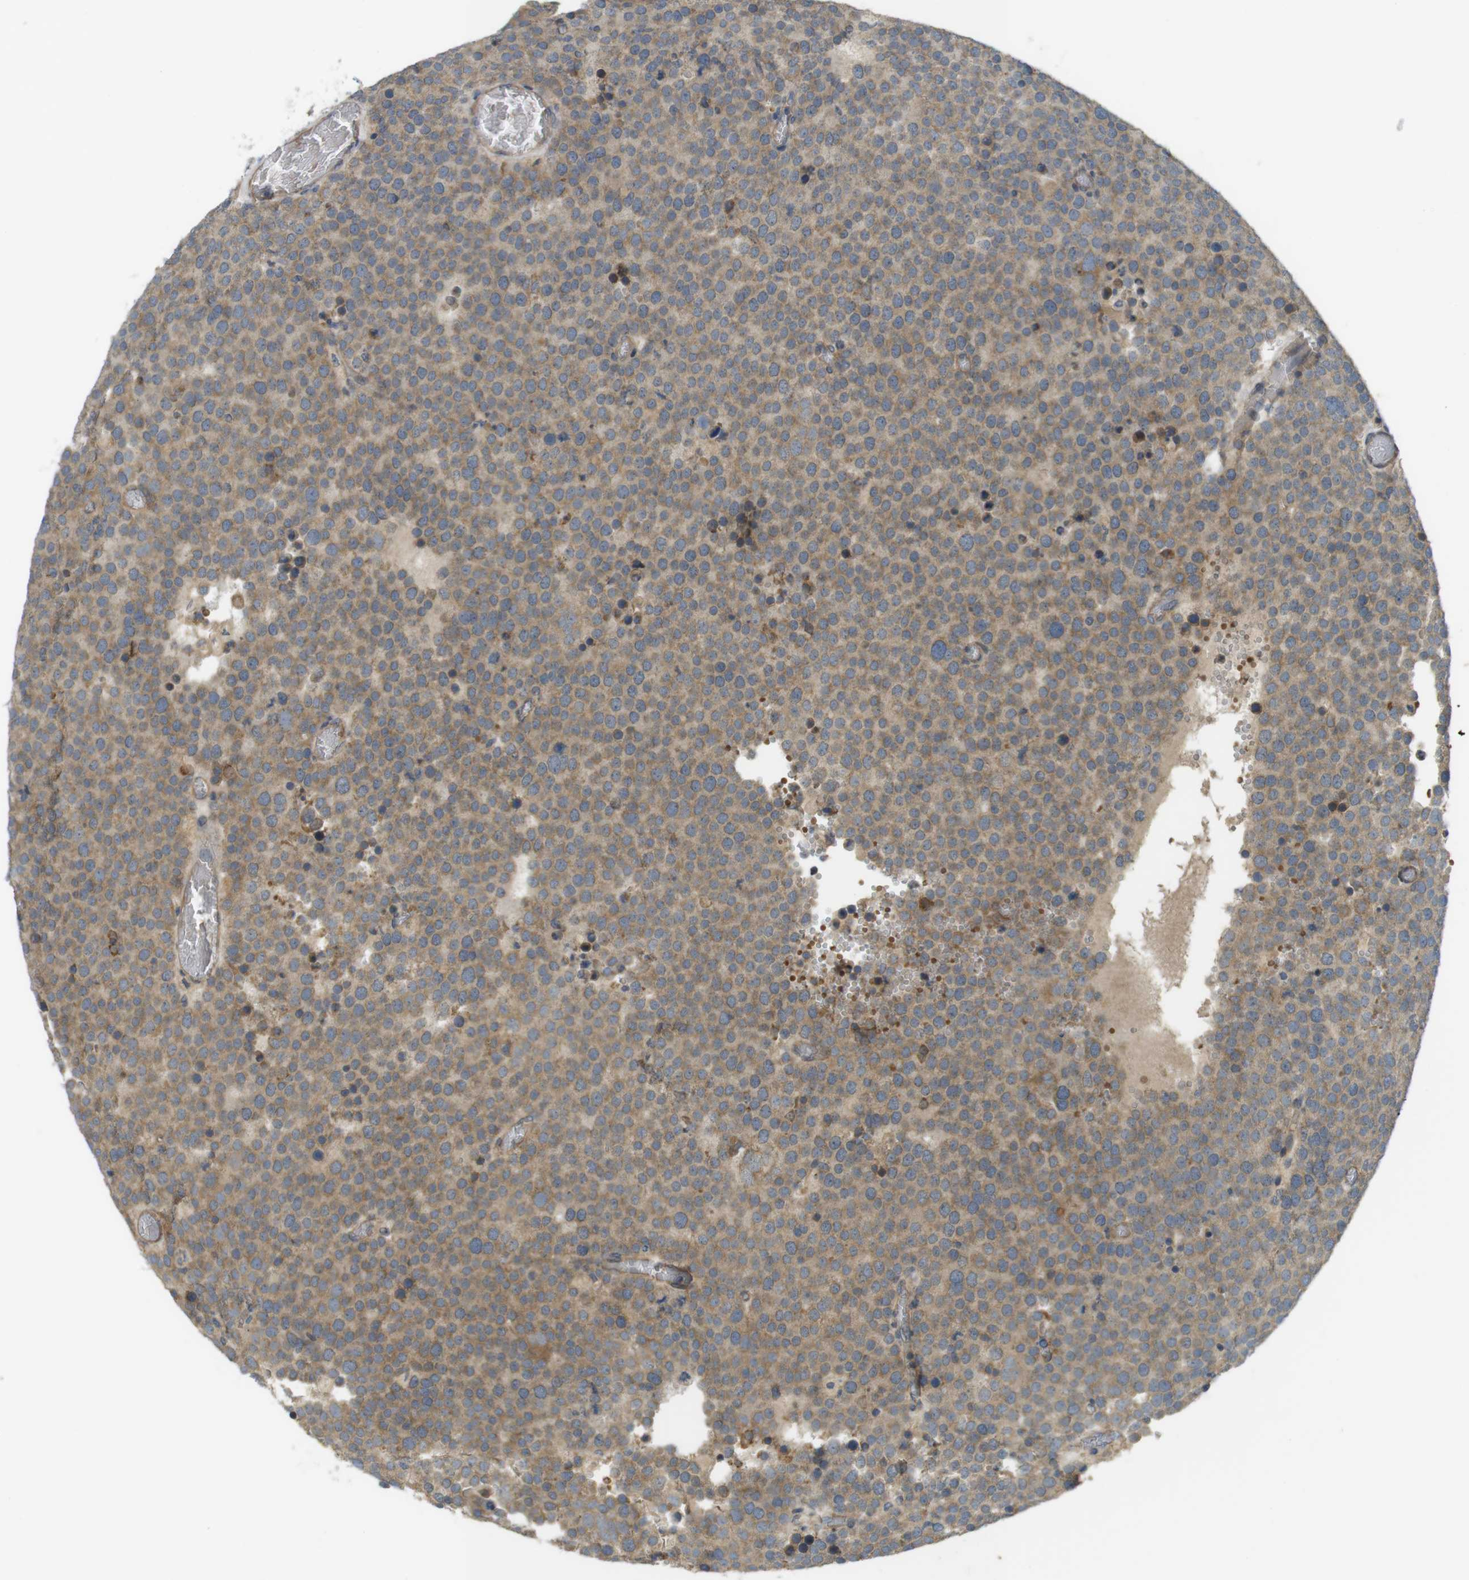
{"staining": {"intensity": "moderate", "quantity": ">75%", "location": "cytoplasmic/membranous"}, "tissue": "testis cancer", "cell_type": "Tumor cells", "image_type": "cancer", "snomed": [{"axis": "morphology", "description": "Normal tissue, NOS"}, {"axis": "morphology", "description": "Seminoma, NOS"}, {"axis": "topography", "description": "Testis"}], "caption": "Seminoma (testis) was stained to show a protein in brown. There is medium levels of moderate cytoplasmic/membranous positivity in about >75% of tumor cells. The staining was performed using DAB (3,3'-diaminobenzidine), with brown indicating positive protein expression. Nuclei are stained blue with hematoxylin.", "gene": "CLTC", "patient": {"sex": "male", "age": 71}}